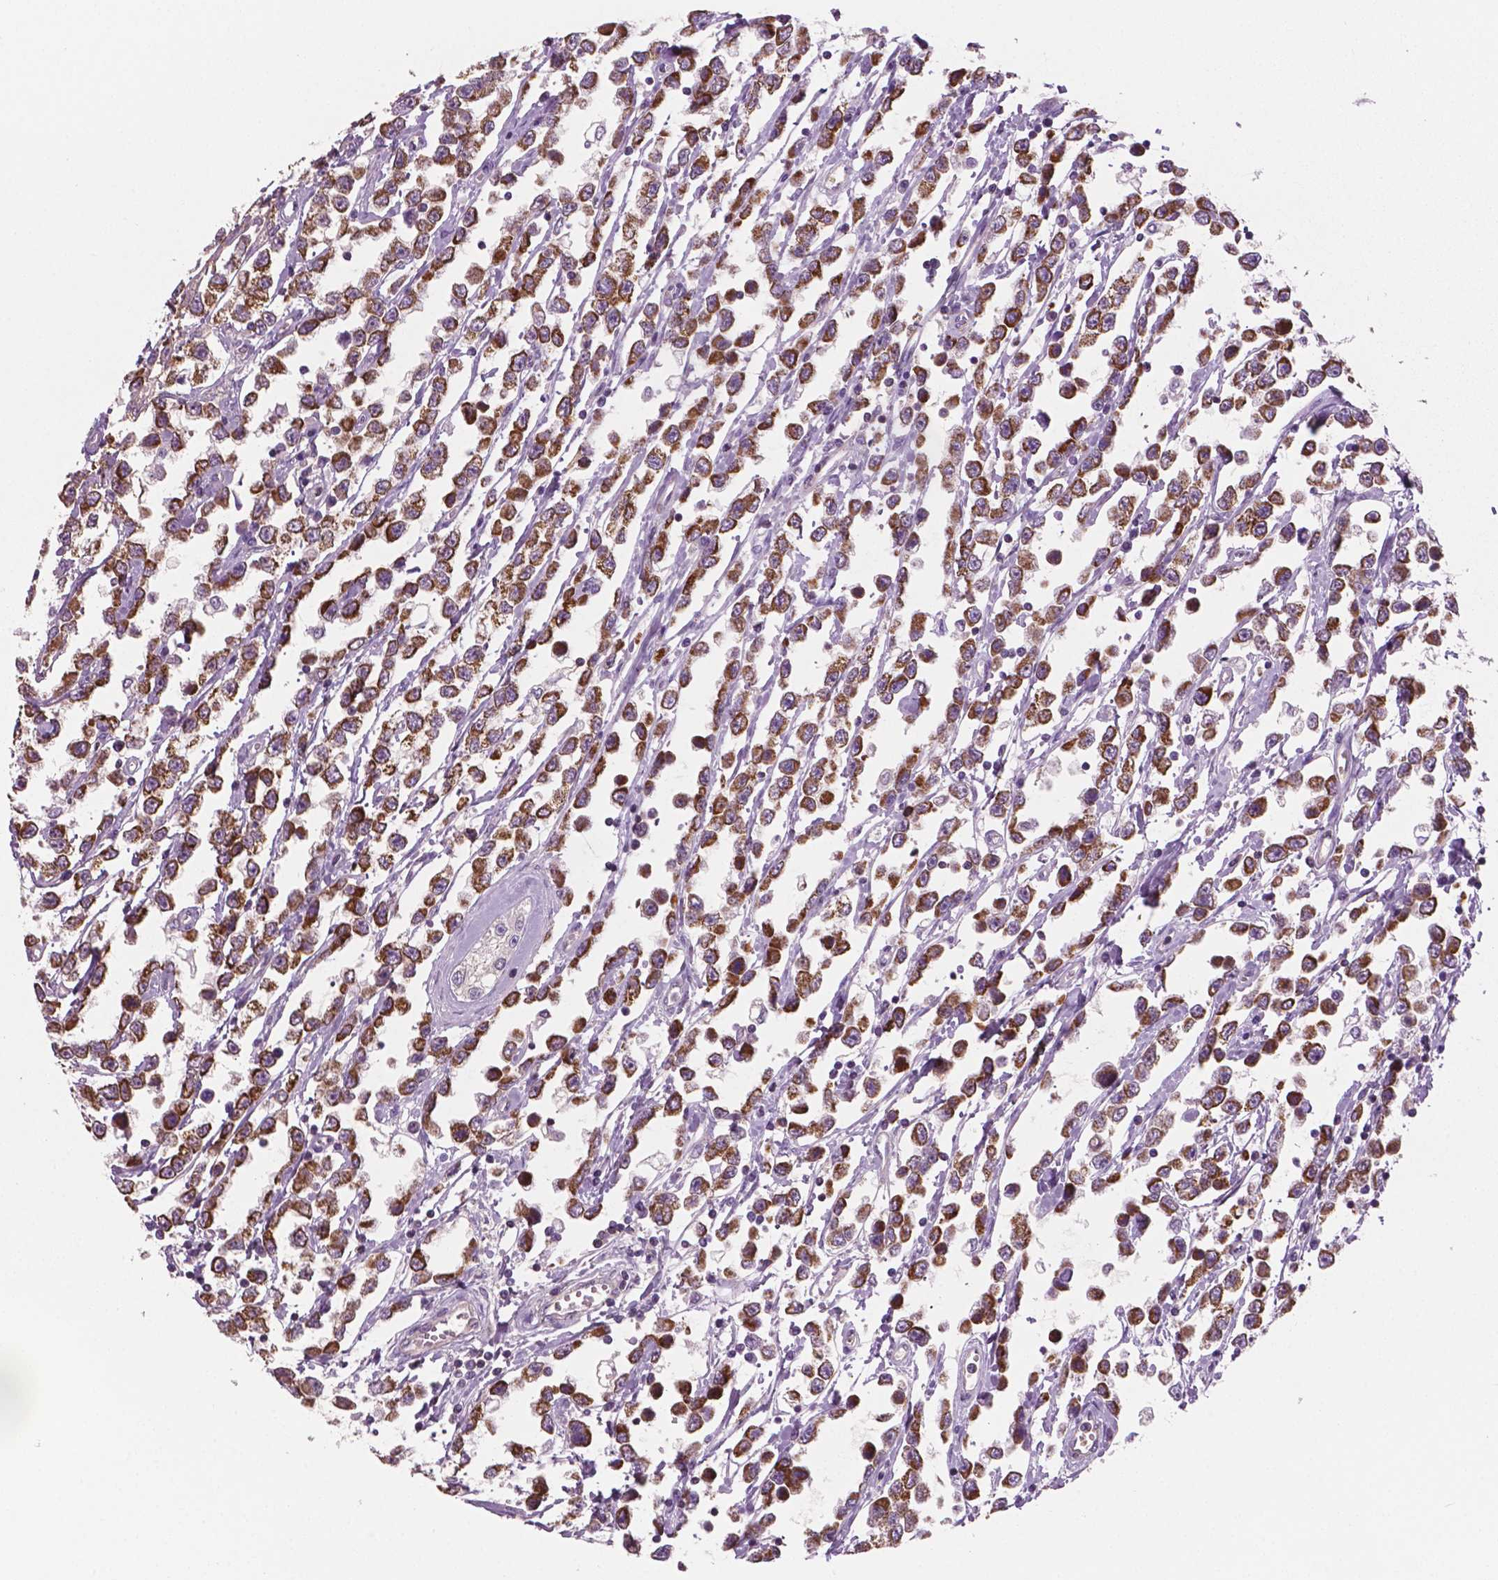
{"staining": {"intensity": "moderate", "quantity": ">75%", "location": "cytoplasmic/membranous"}, "tissue": "testis cancer", "cell_type": "Tumor cells", "image_type": "cancer", "snomed": [{"axis": "morphology", "description": "Seminoma, NOS"}, {"axis": "topography", "description": "Testis"}], "caption": "Seminoma (testis) stained with a brown dye reveals moderate cytoplasmic/membranous positive positivity in approximately >75% of tumor cells.", "gene": "PTX3", "patient": {"sex": "male", "age": 34}}